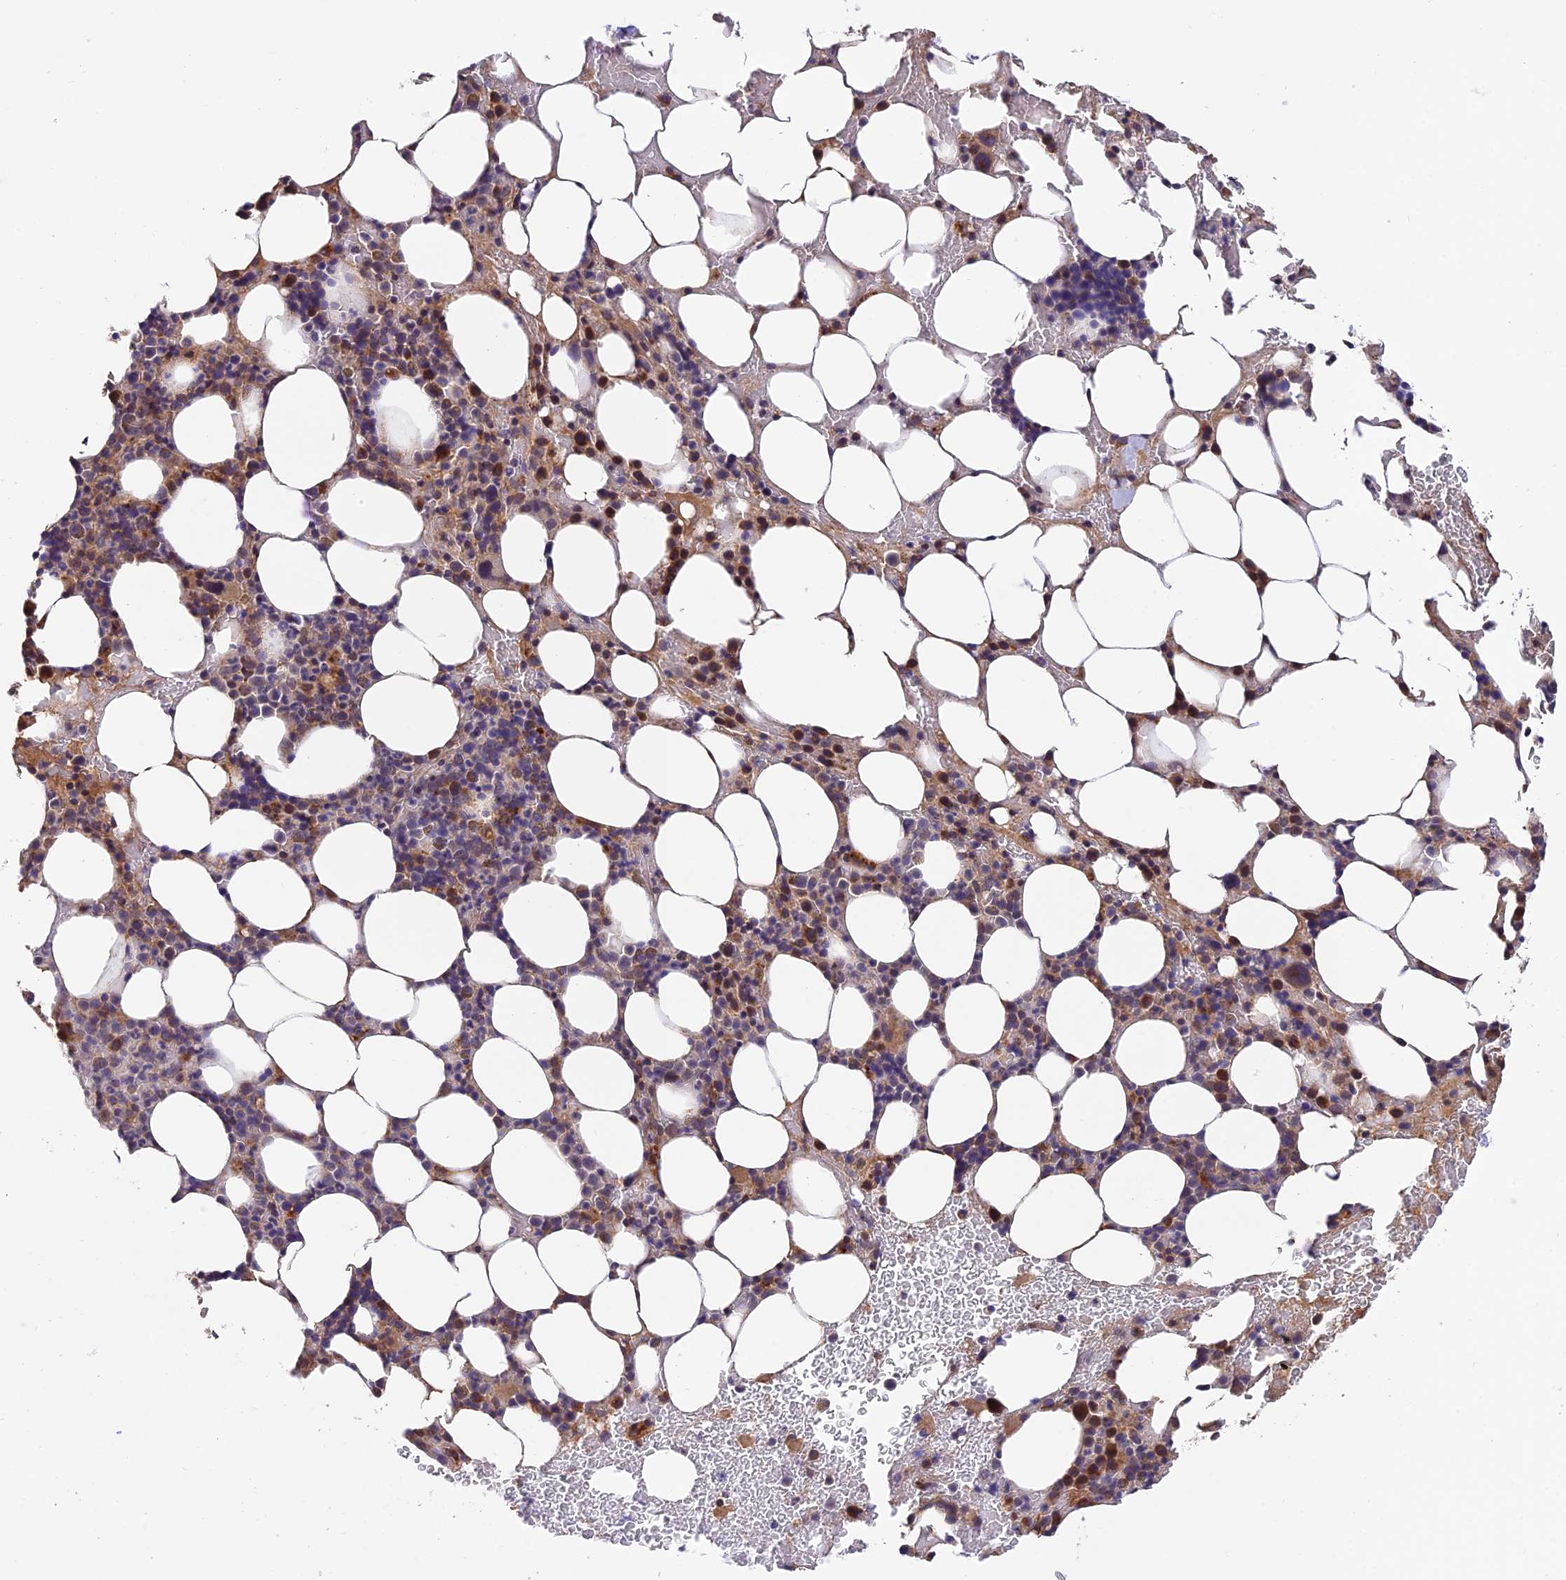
{"staining": {"intensity": "moderate", "quantity": "<25%", "location": "cytoplasmic/membranous"}, "tissue": "bone marrow", "cell_type": "Hematopoietic cells", "image_type": "normal", "snomed": [{"axis": "morphology", "description": "Normal tissue, NOS"}, {"axis": "topography", "description": "Bone marrow"}], "caption": "A photomicrograph of bone marrow stained for a protein displays moderate cytoplasmic/membranous brown staining in hematopoietic cells. The protein is shown in brown color, while the nuclei are stained blue.", "gene": "MNS1", "patient": {"sex": "male", "age": 78}}